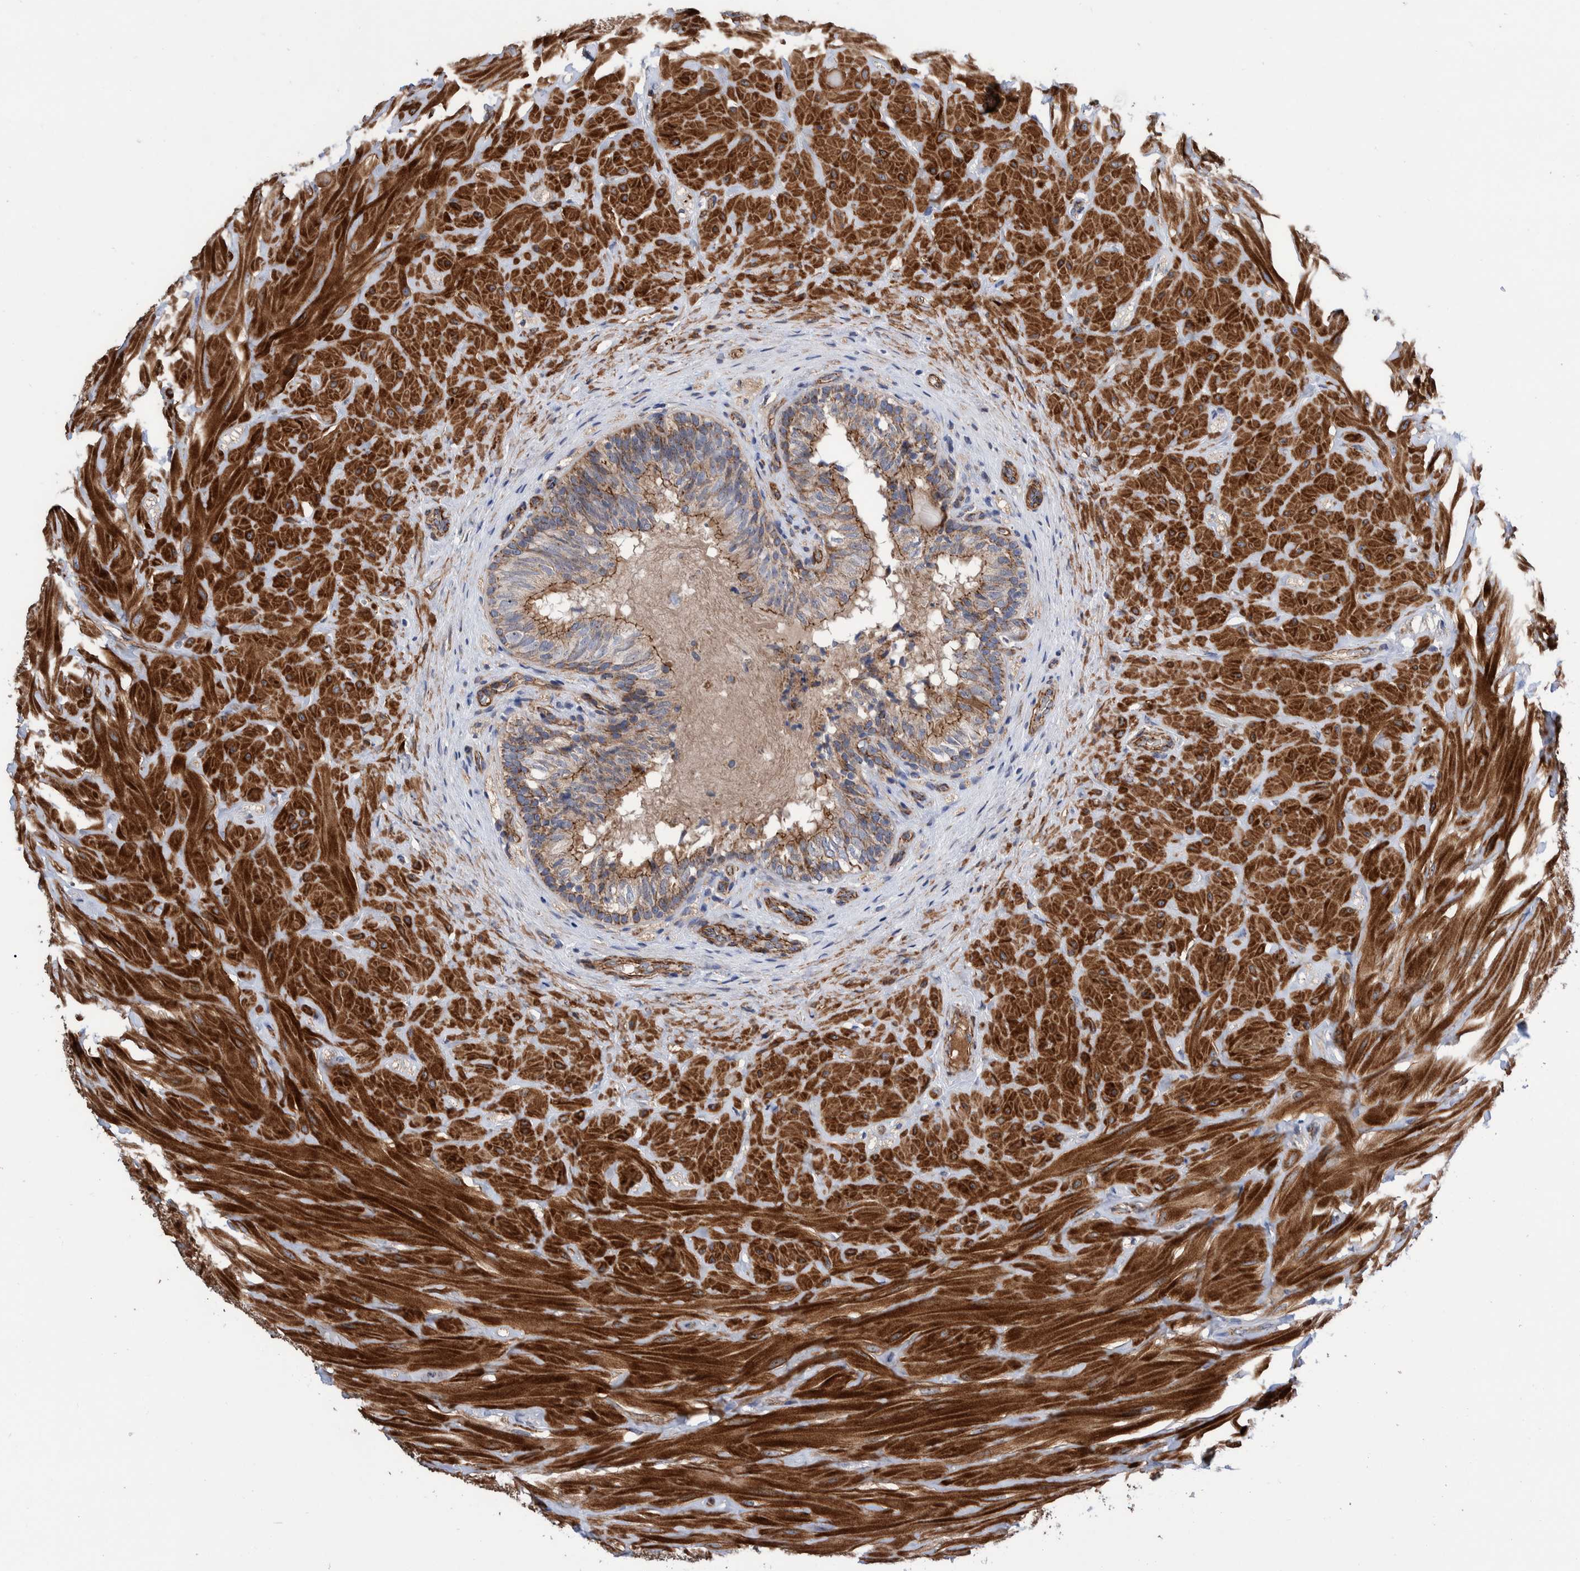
{"staining": {"intensity": "moderate", "quantity": "25%-75%", "location": "cytoplasmic/membranous"}, "tissue": "epididymis", "cell_type": "Glandular cells", "image_type": "normal", "snomed": [{"axis": "morphology", "description": "Normal tissue, NOS"}, {"axis": "topography", "description": "Soft tissue"}, {"axis": "topography", "description": "Epididymis"}], "caption": "High-magnification brightfield microscopy of unremarkable epididymis stained with DAB (brown) and counterstained with hematoxylin (blue). glandular cells exhibit moderate cytoplasmic/membranous positivity is appreciated in approximately25%-75% of cells.", "gene": "ENSG00000262660", "patient": {"sex": "male", "age": 26}}